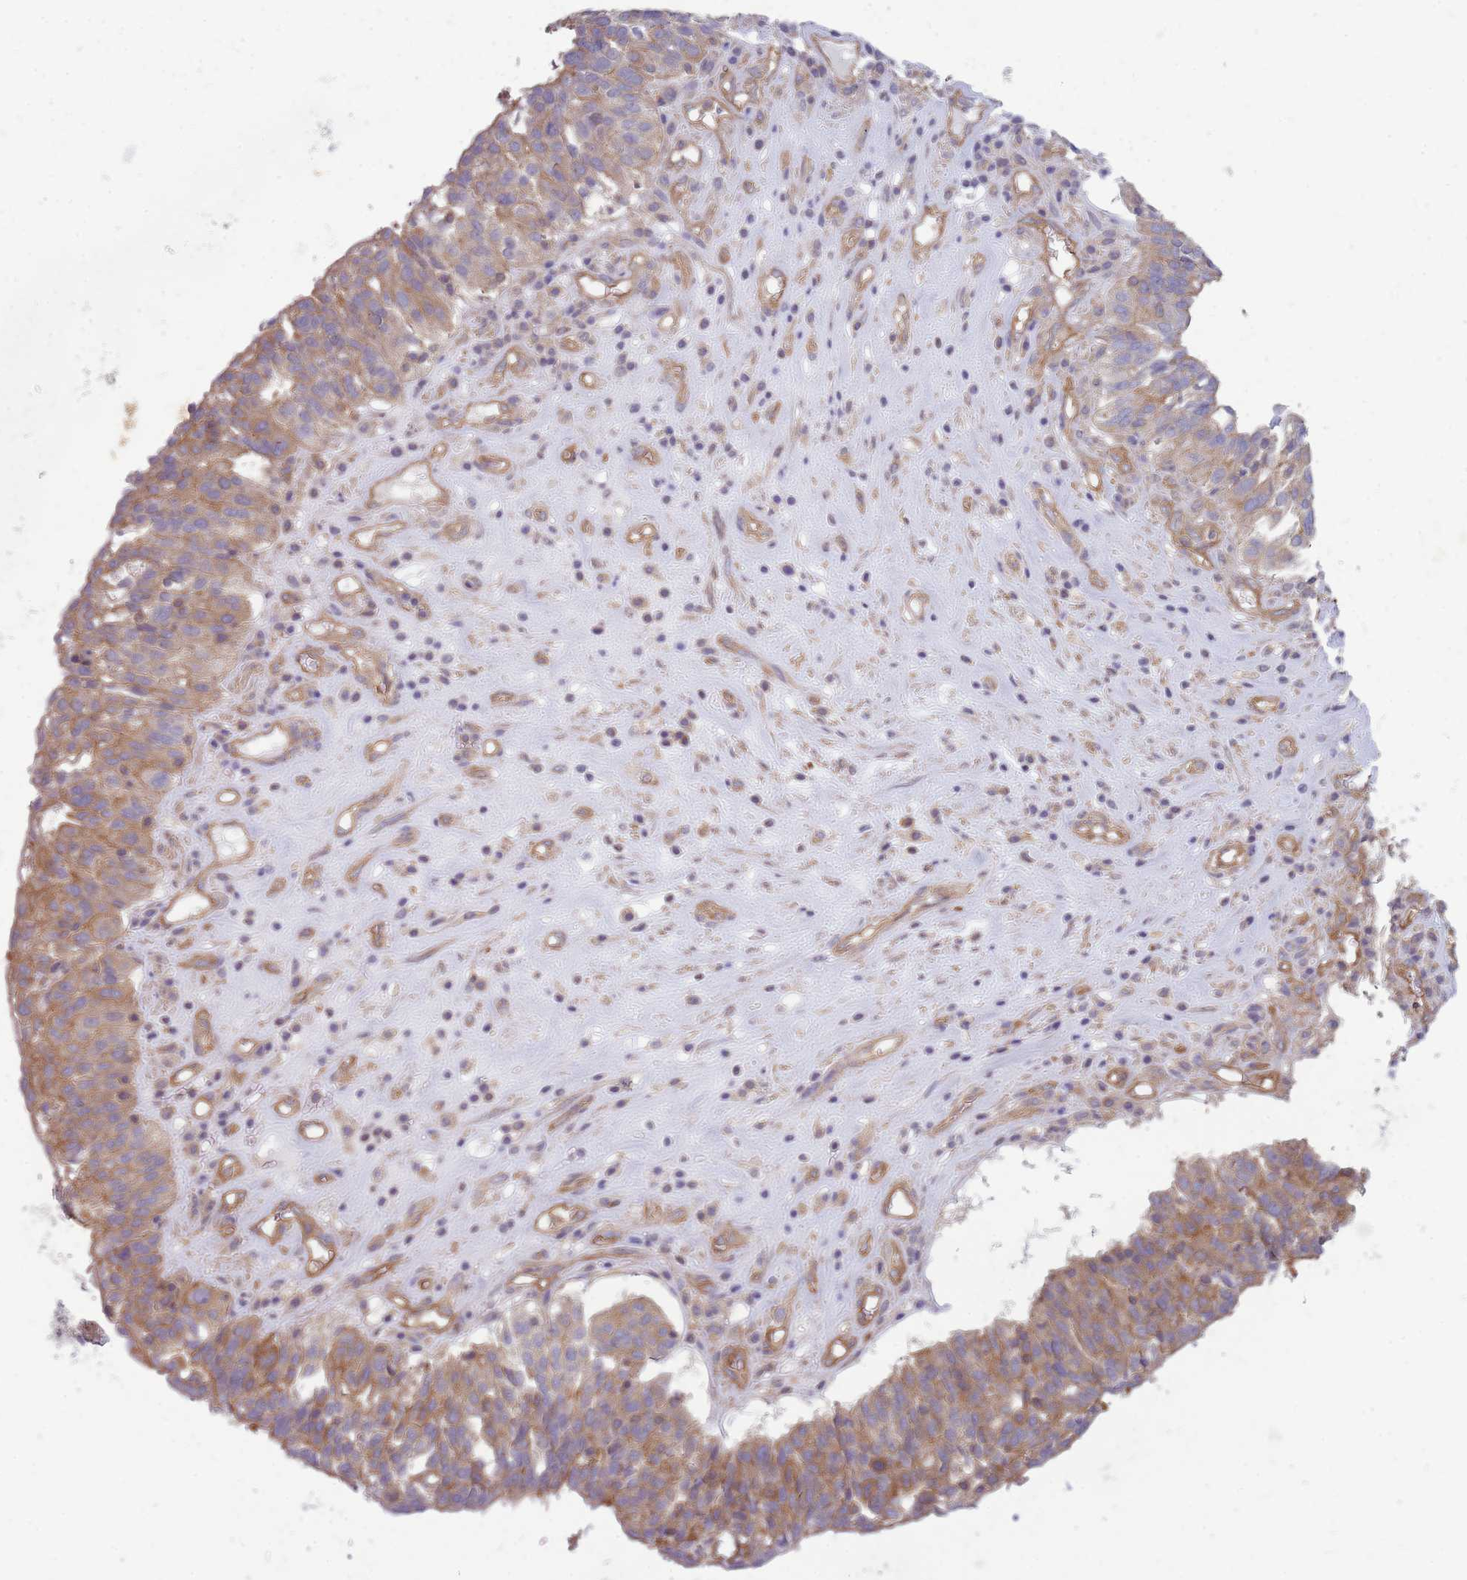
{"staining": {"intensity": "moderate", "quantity": "25%-75%", "location": "cytoplasmic/membranous"}, "tissue": "ovarian cancer", "cell_type": "Tumor cells", "image_type": "cancer", "snomed": [{"axis": "morphology", "description": "Cystadenocarcinoma, serous, NOS"}, {"axis": "topography", "description": "Ovary"}], "caption": "A brown stain labels moderate cytoplasmic/membranous positivity of a protein in ovarian serous cystadenocarcinoma tumor cells.", "gene": "GGA1", "patient": {"sex": "female", "age": 59}}